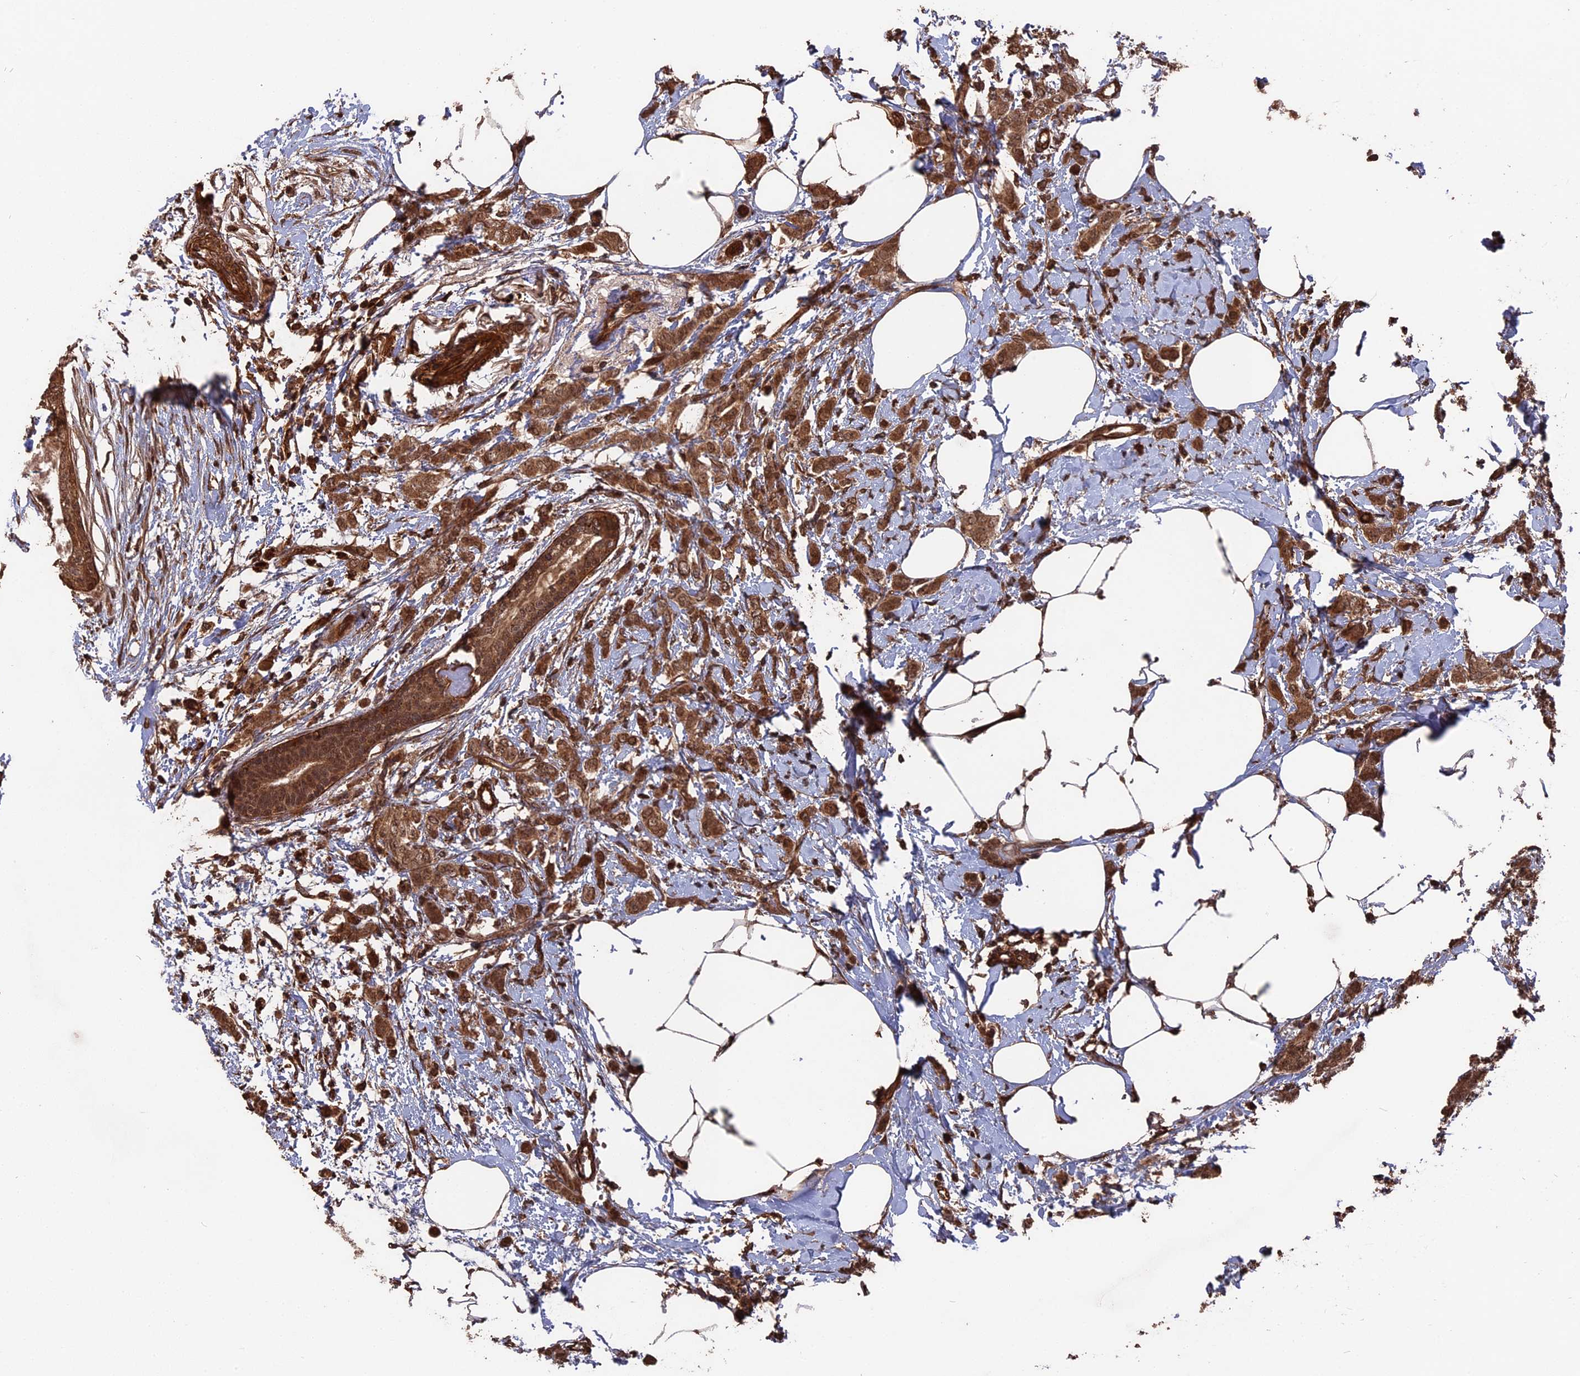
{"staining": {"intensity": "moderate", "quantity": ">75%", "location": "cytoplasmic/membranous,nuclear"}, "tissue": "breast cancer", "cell_type": "Tumor cells", "image_type": "cancer", "snomed": [{"axis": "morphology", "description": "Duct carcinoma"}, {"axis": "topography", "description": "Breast"}], "caption": "DAB (3,3'-diaminobenzidine) immunohistochemical staining of human breast cancer (invasive ductal carcinoma) reveals moderate cytoplasmic/membranous and nuclear protein positivity in approximately >75% of tumor cells.", "gene": "TELO2", "patient": {"sex": "female", "age": 72}}